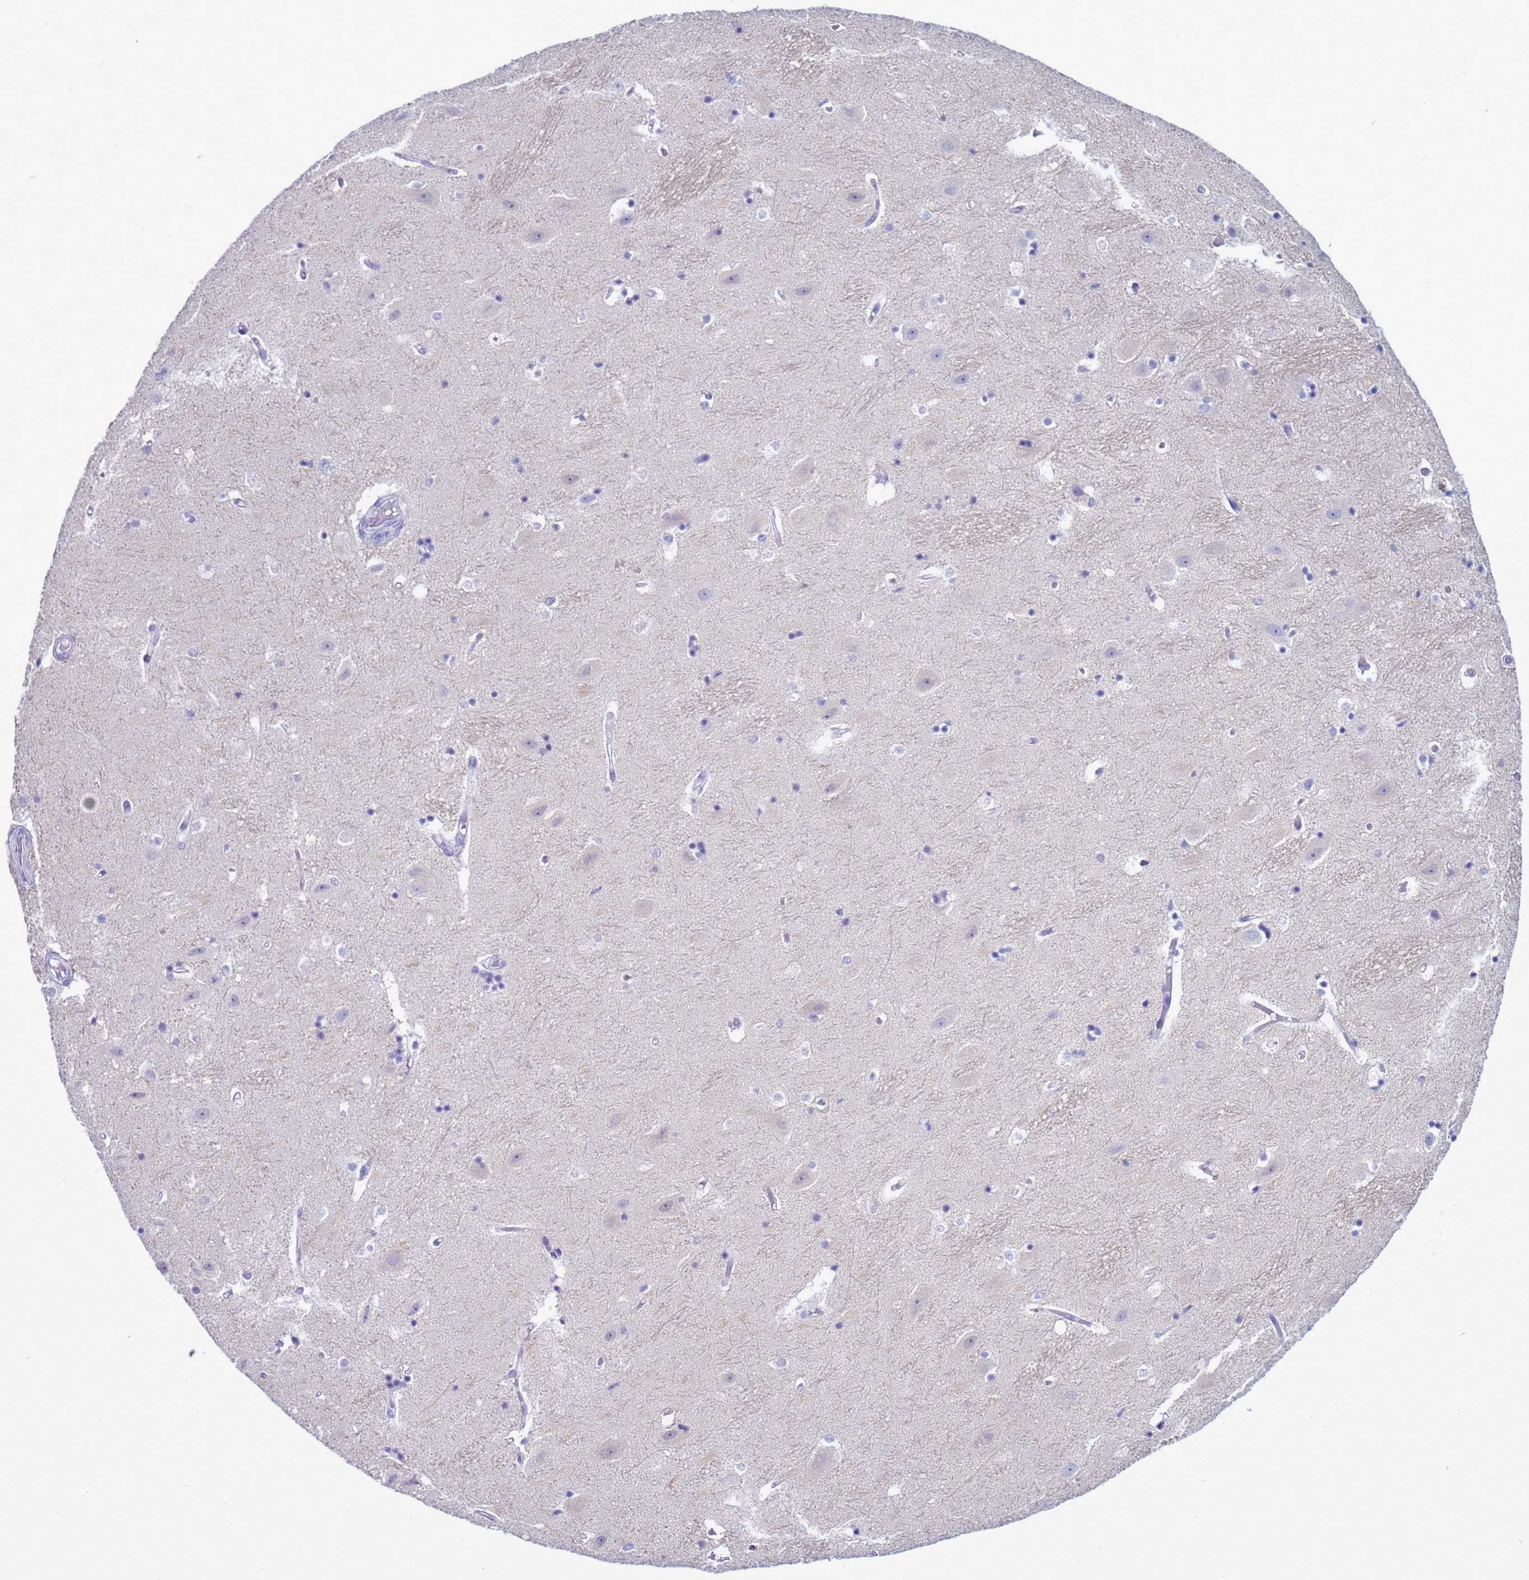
{"staining": {"intensity": "negative", "quantity": "none", "location": "none"}, "tissue": "hippocampus", "cell_type": "Glial cells", "image_type": "normal", "snomed": [{"axis": "morphology", "description": "Normal tissue, NOS"}, {"axis": "topography", "description": "Hippocampus"}], "caption": "A photomicrograph of hippocampus stained for a protein shows no brown staining in glial cells. (Brightfield microscopy of DAB (3,3'-diaminobenzidine) immunohistochemistry at high magnification).", "gene": "CST1", "patient": {"sex": "female", "age": 52}}